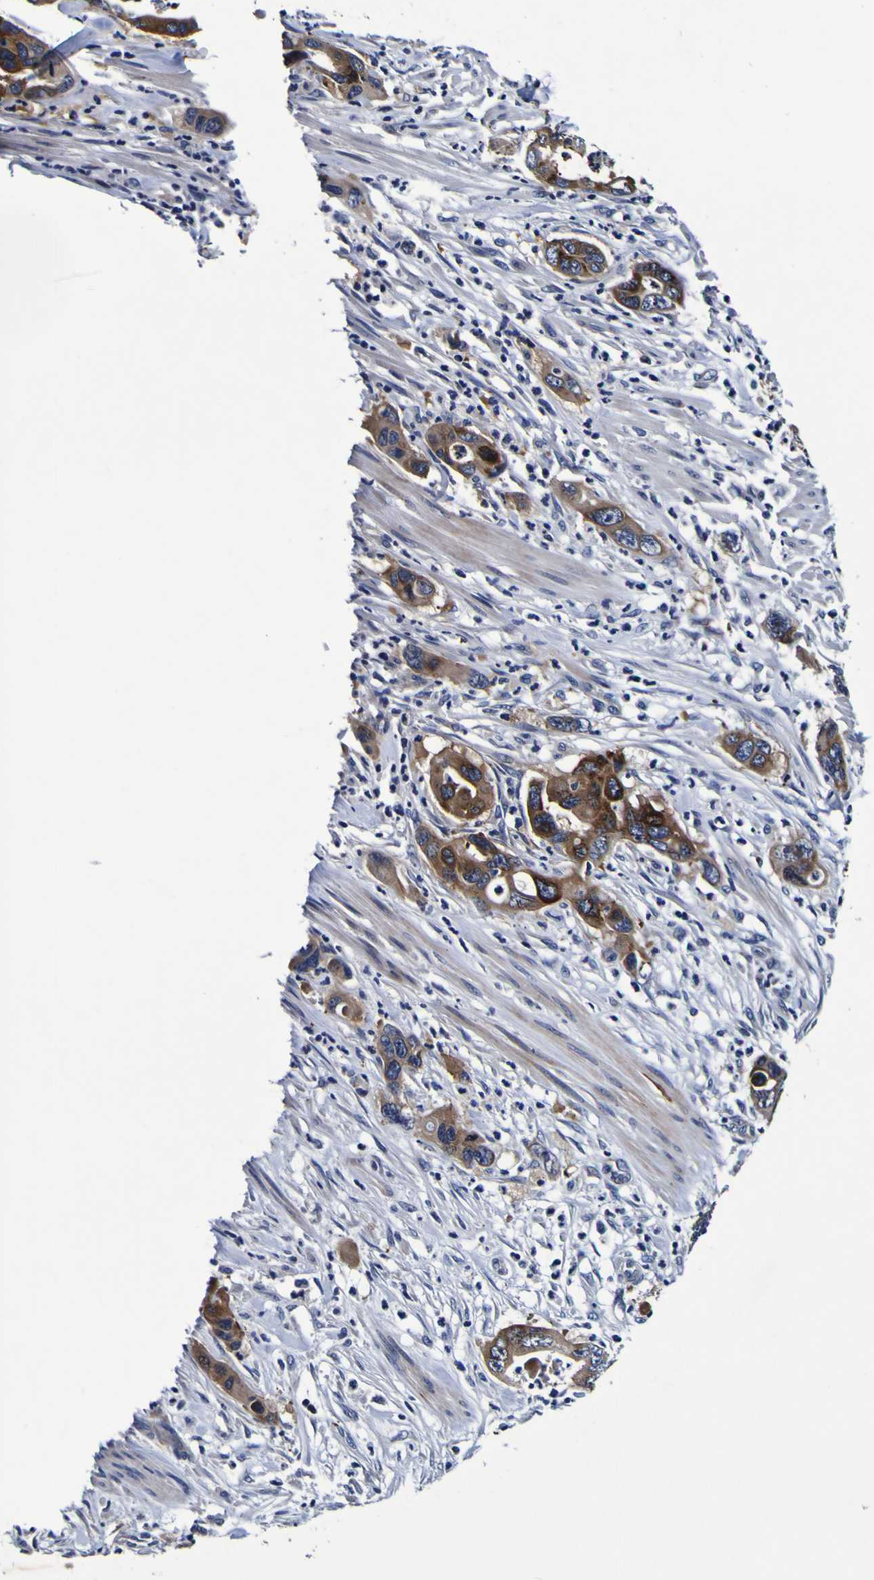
{"staining": {"intensity": "moderate", "quantity": ">75%", "location": "cytoplasmic/membranous"}, "tissue": "pancreatic cancer", "cell_type": "Tumor cells", "image_type": "cancer", "snomed": [{"axis": "morphology", "description": "Adenocarcinoma, NOS"}, {"axis": "topography", "description": "Pancreas"}], "caption": "Protein staining by IHC shows moderate cytoplasmic/membranous expression in approximately >75% of tumor cells in pancreatic adenocarcinoma.", "gene": "SORCS1", "patient": {"sex": "female", "age": 71}}